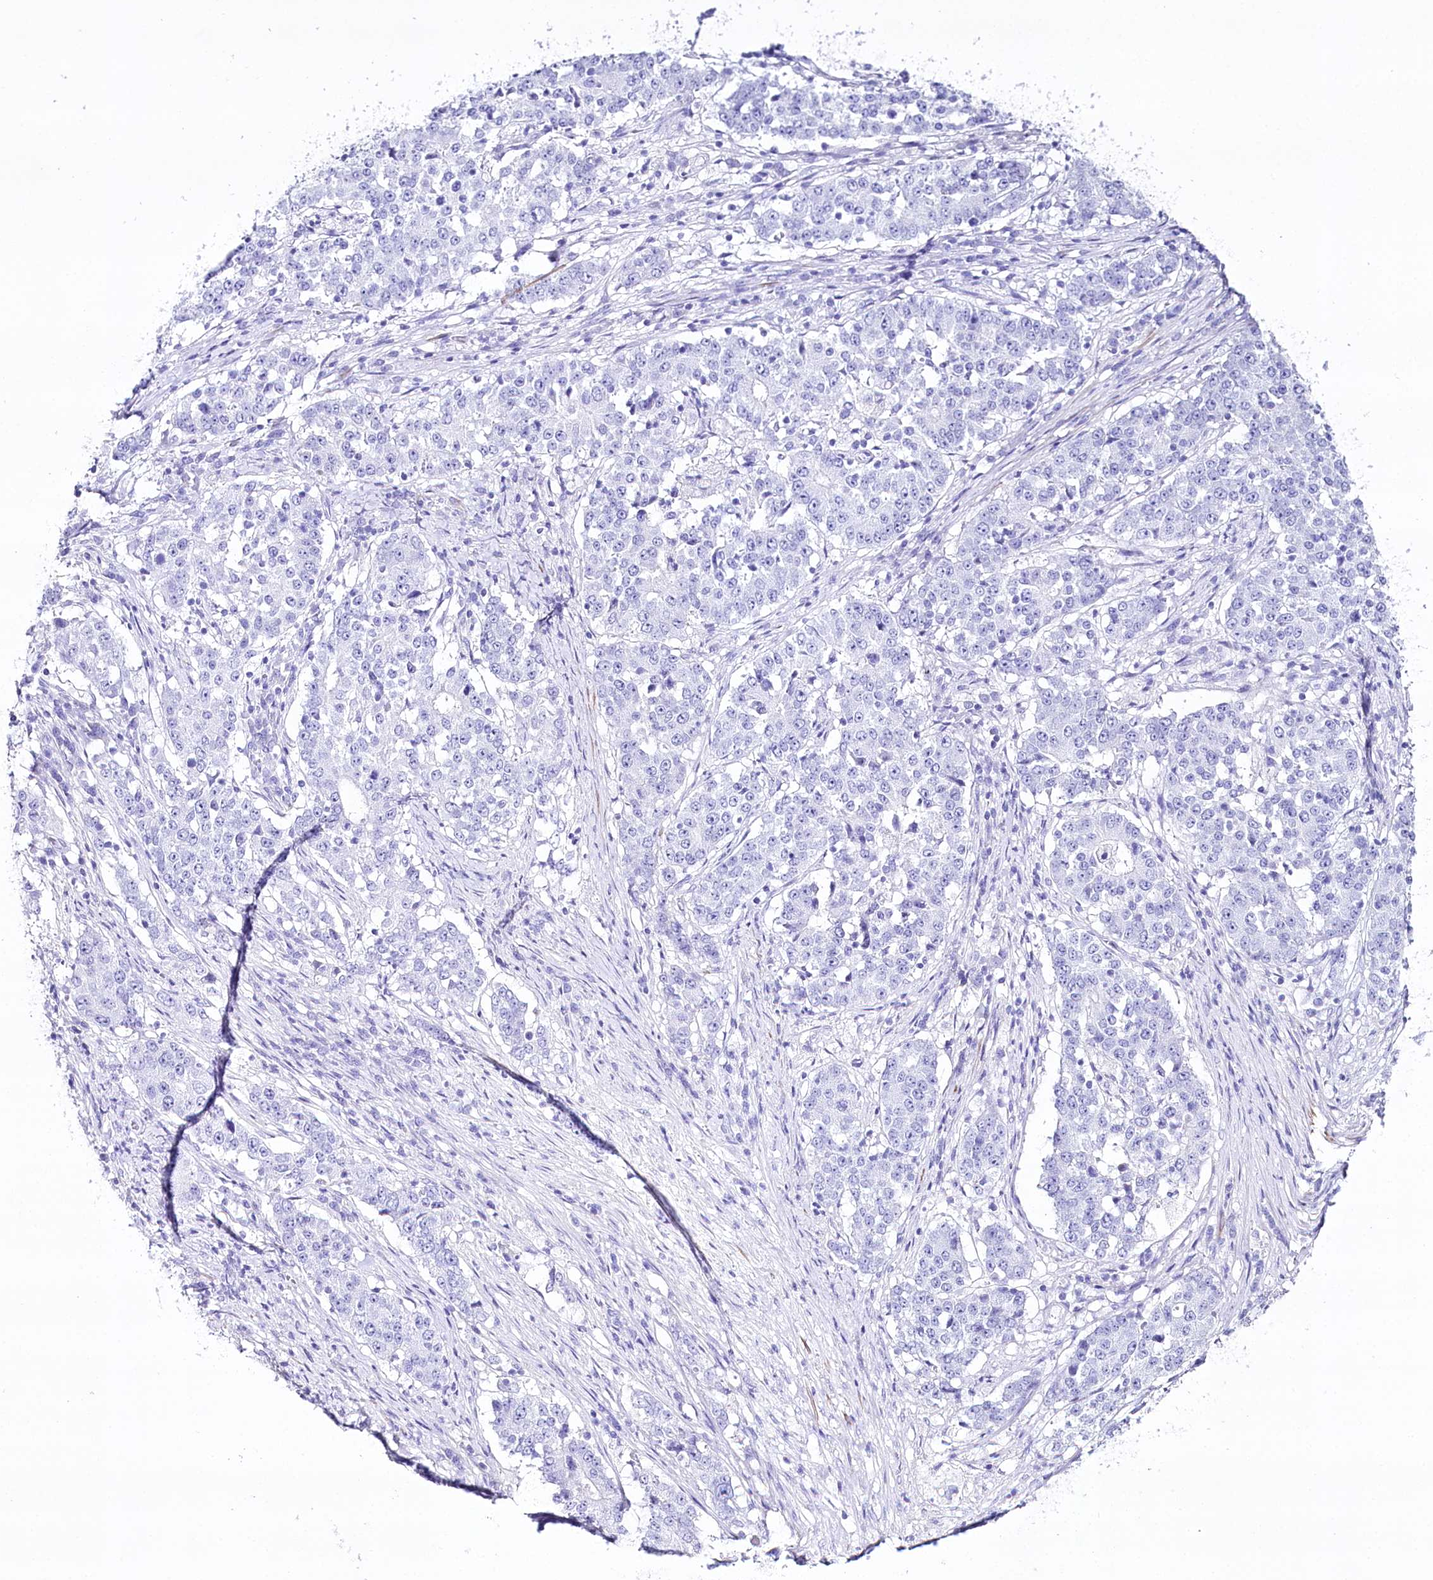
{"staining": {"intensity": "negative", "quantity": "none", "location": "none"}, "tissue": "stomach cancer", "cell_type": "Tumor cells", "image_type": "cancer", "snomed": [{"axis": "morphology", "description": "Adenocarcinoma, NOS"}, {"axis": "topography", "description": "Stomach"}], "caption": "A photomicrograph of human adenocarcinoma (stomach) is negative for staining in tumor cells.", "gene": "CSN3", "patient": {"sex": "male", "age": 59}}